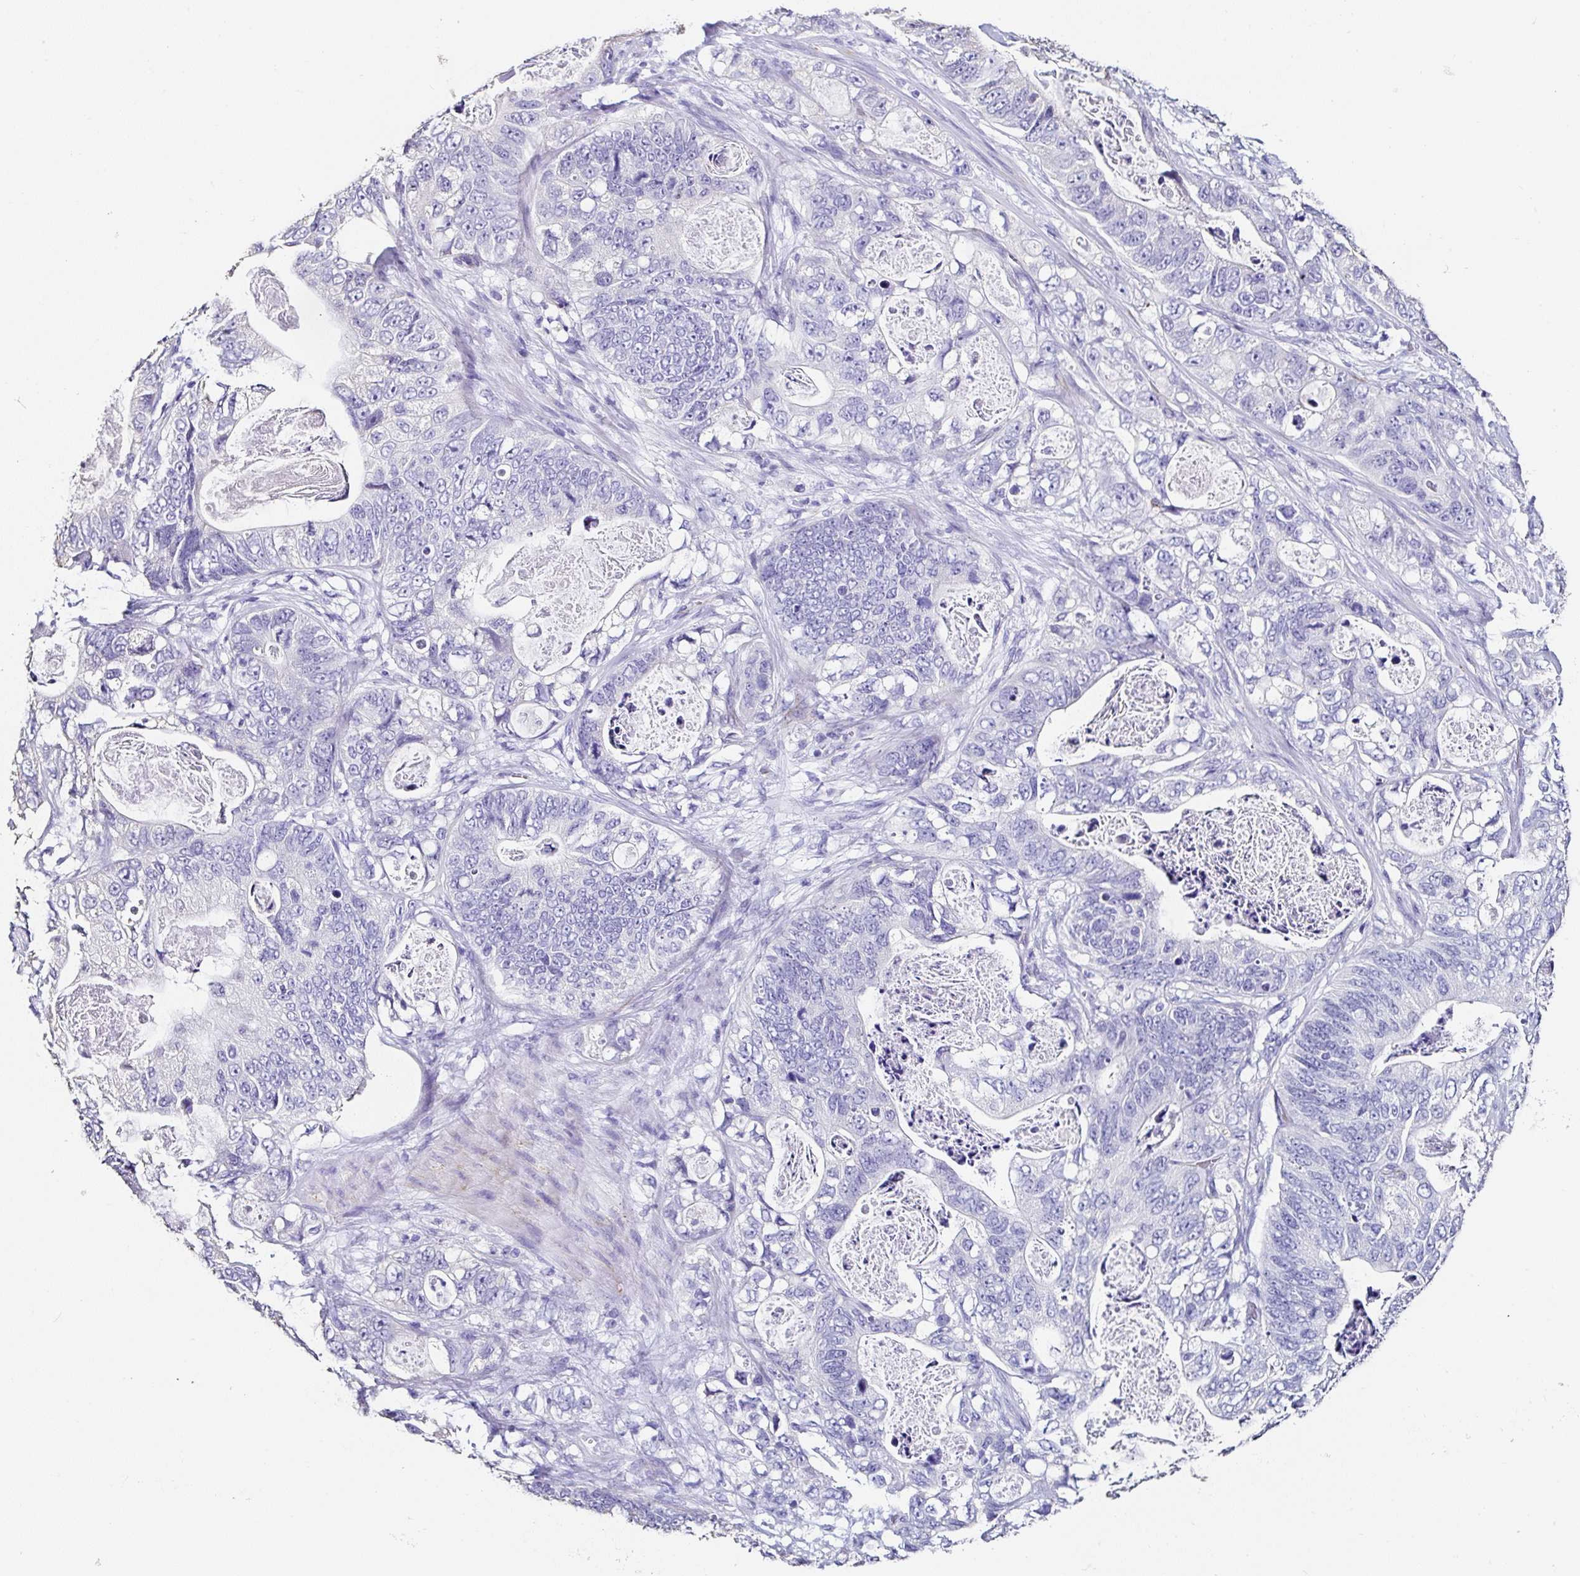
{"staining": {"intensity": "negative", "quantity": "none", "location": "none"}, "tissue": "stomach cancer", "cell_type": "Tumor cells", "image_type": "cancer", "snomed": [{"axis": "morphology", "description": "Normal tissue, NOS"}, {"axis": "morphology", "description": "Adenocarcinoma, NOS"}, {"axis": "topography", "description": "Stomach"}], "caption": "Immunohistochemical staining of stomach cancer (adenocarcinoma) exhibits no significant positivity in tumor cells.", "gene": "TMPRSS11E", "patient": {"sex": "female", "age": 89}}